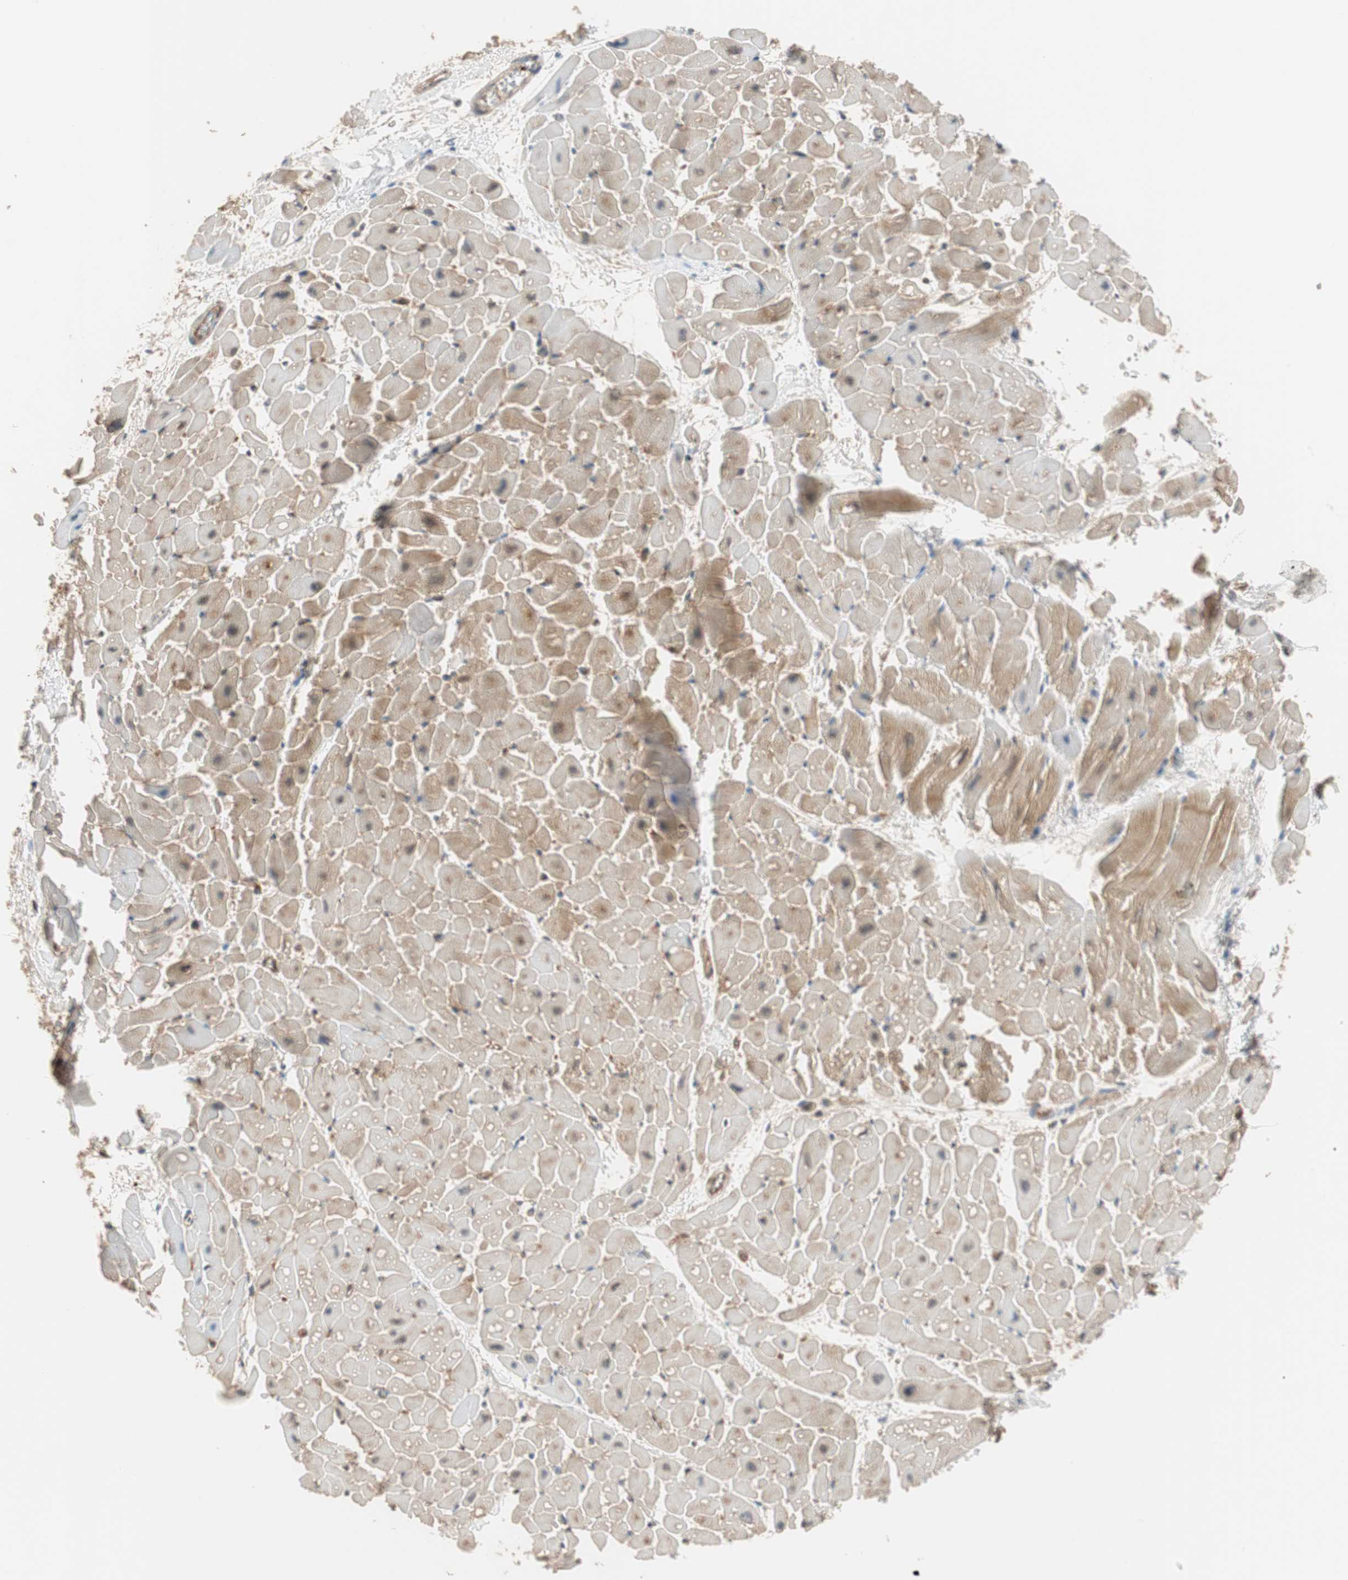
{"staining": {"intensity": "moderate", "quantity": "25%-75%", "location": "cytoplasmic/membranous"}, "tissue": "heart muscle", "cell_type": "Cardiomyocytes", "image_type": "normal", "snomed": [{"axis": "morphology", "description": "Normal tissue, NOS"}, {"axis": "topography", "description": "Heart"}], "caption": "Cardiomyocytes display medium levels of moderate cytoplasmic/membranous expression in approximately 25%-75% of cells in normal heart muscle. (DAB IHC with brightfield microscopy, high magnification).", "gene": "WASL", "patient": {"sex": "male", "age": 45}}